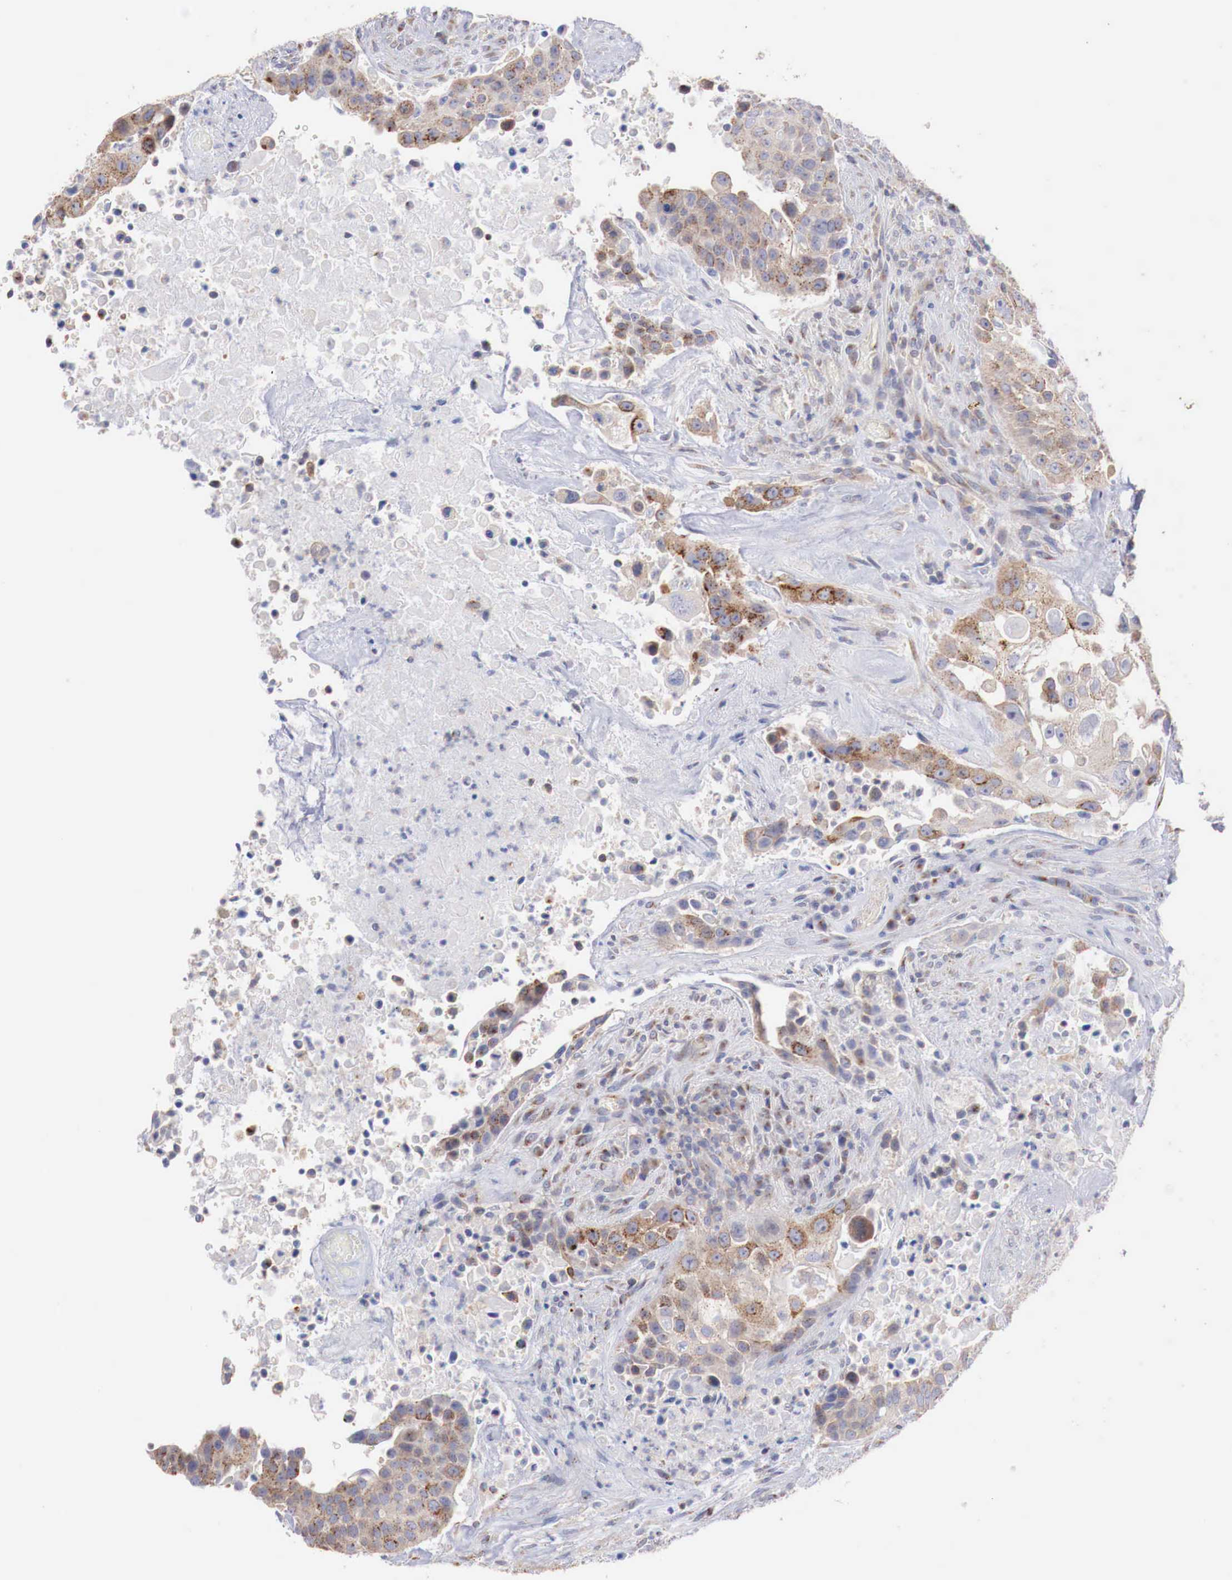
{"staining": {"intensity": "moderate", "quantity": ">75%", "location": "cytoplasmic/membranous"}, "tissue": "urothelial cancer", "cell_type": "Tumor cells", "image_type": "cancer", "snomed": [{"axis": "morphology", "description": "Urothelial carcinoma, High grade"}, {"axis": "topography", "description": "Urinary bladder"}], "caption": "This micrograph reveals IHC staining of urothelial cancer, with medium moderate cytoplasmic/membranous expression in about >75% of tumor cells.", "gene": "SYAP1", "patient": {"sex": "male", "age": 74}}